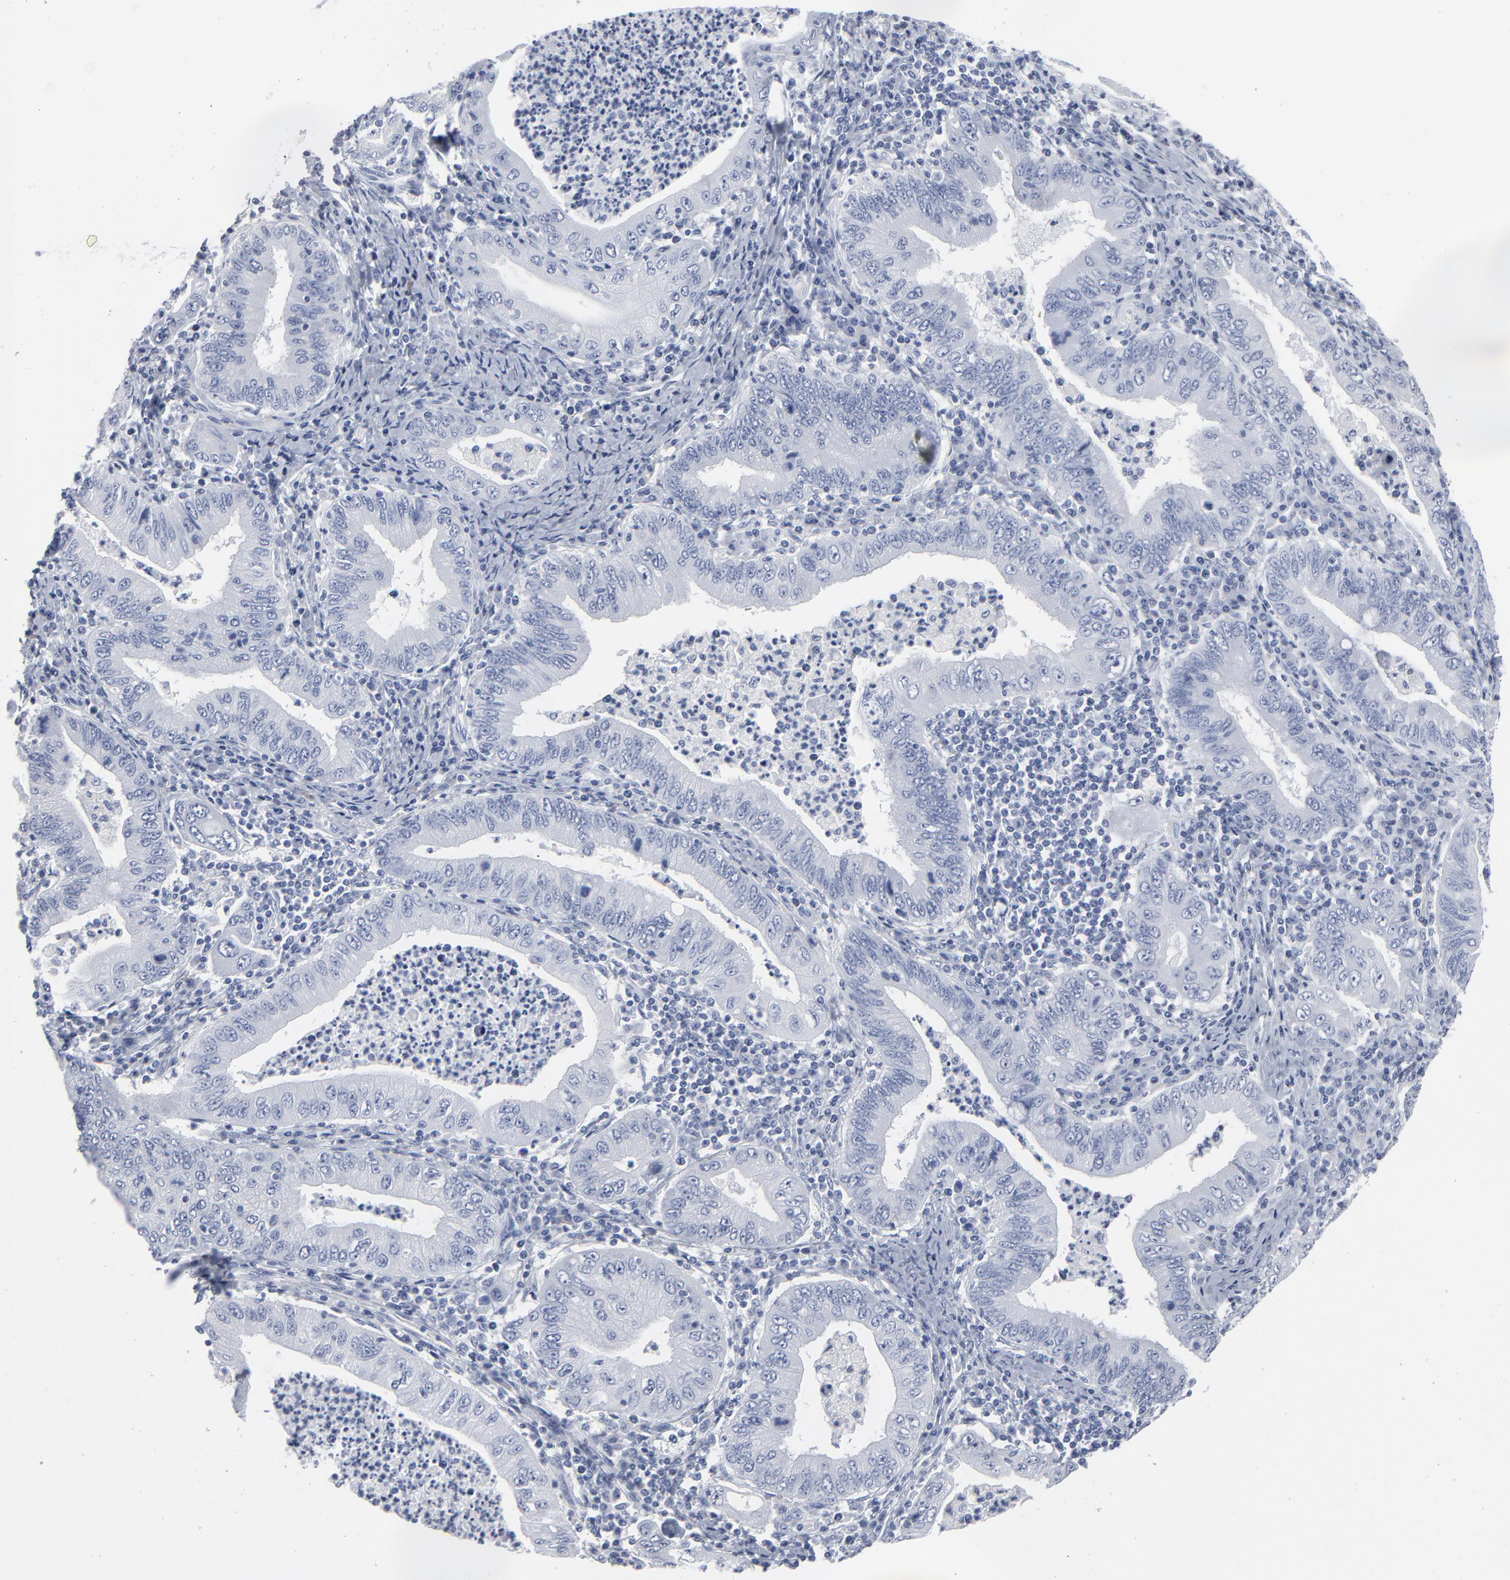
{"staining": {"intensity": "negative", "quantity": "none", "location": "none"}, "tissue": "stomach cancer", "cell_type": "Tumor cells", "image_type": "cancer", "snomed": [{"axis": "morphology", "description": "Normal tissue, NOS"}, {"axis": "morphology", "description": "Adenocarcinoma, NOS"}, {"axis": "topography", "description": "Esophagus"}, {"axis": "topography", "description": "Stomach, upper"}, {"axis": "topography", "description": "Peripheral nerve tissue"}], "caption": "A histopathology image of stomach cancer (adenocarcinoma) stained for a protein shows no brown staining in tumor cells. (DAB (3,3'-diaminobenzidine) IHC with hematoxylin counter stain).", "gene": "PAGE1", "patient": {"sex": "male", "age": 62}}